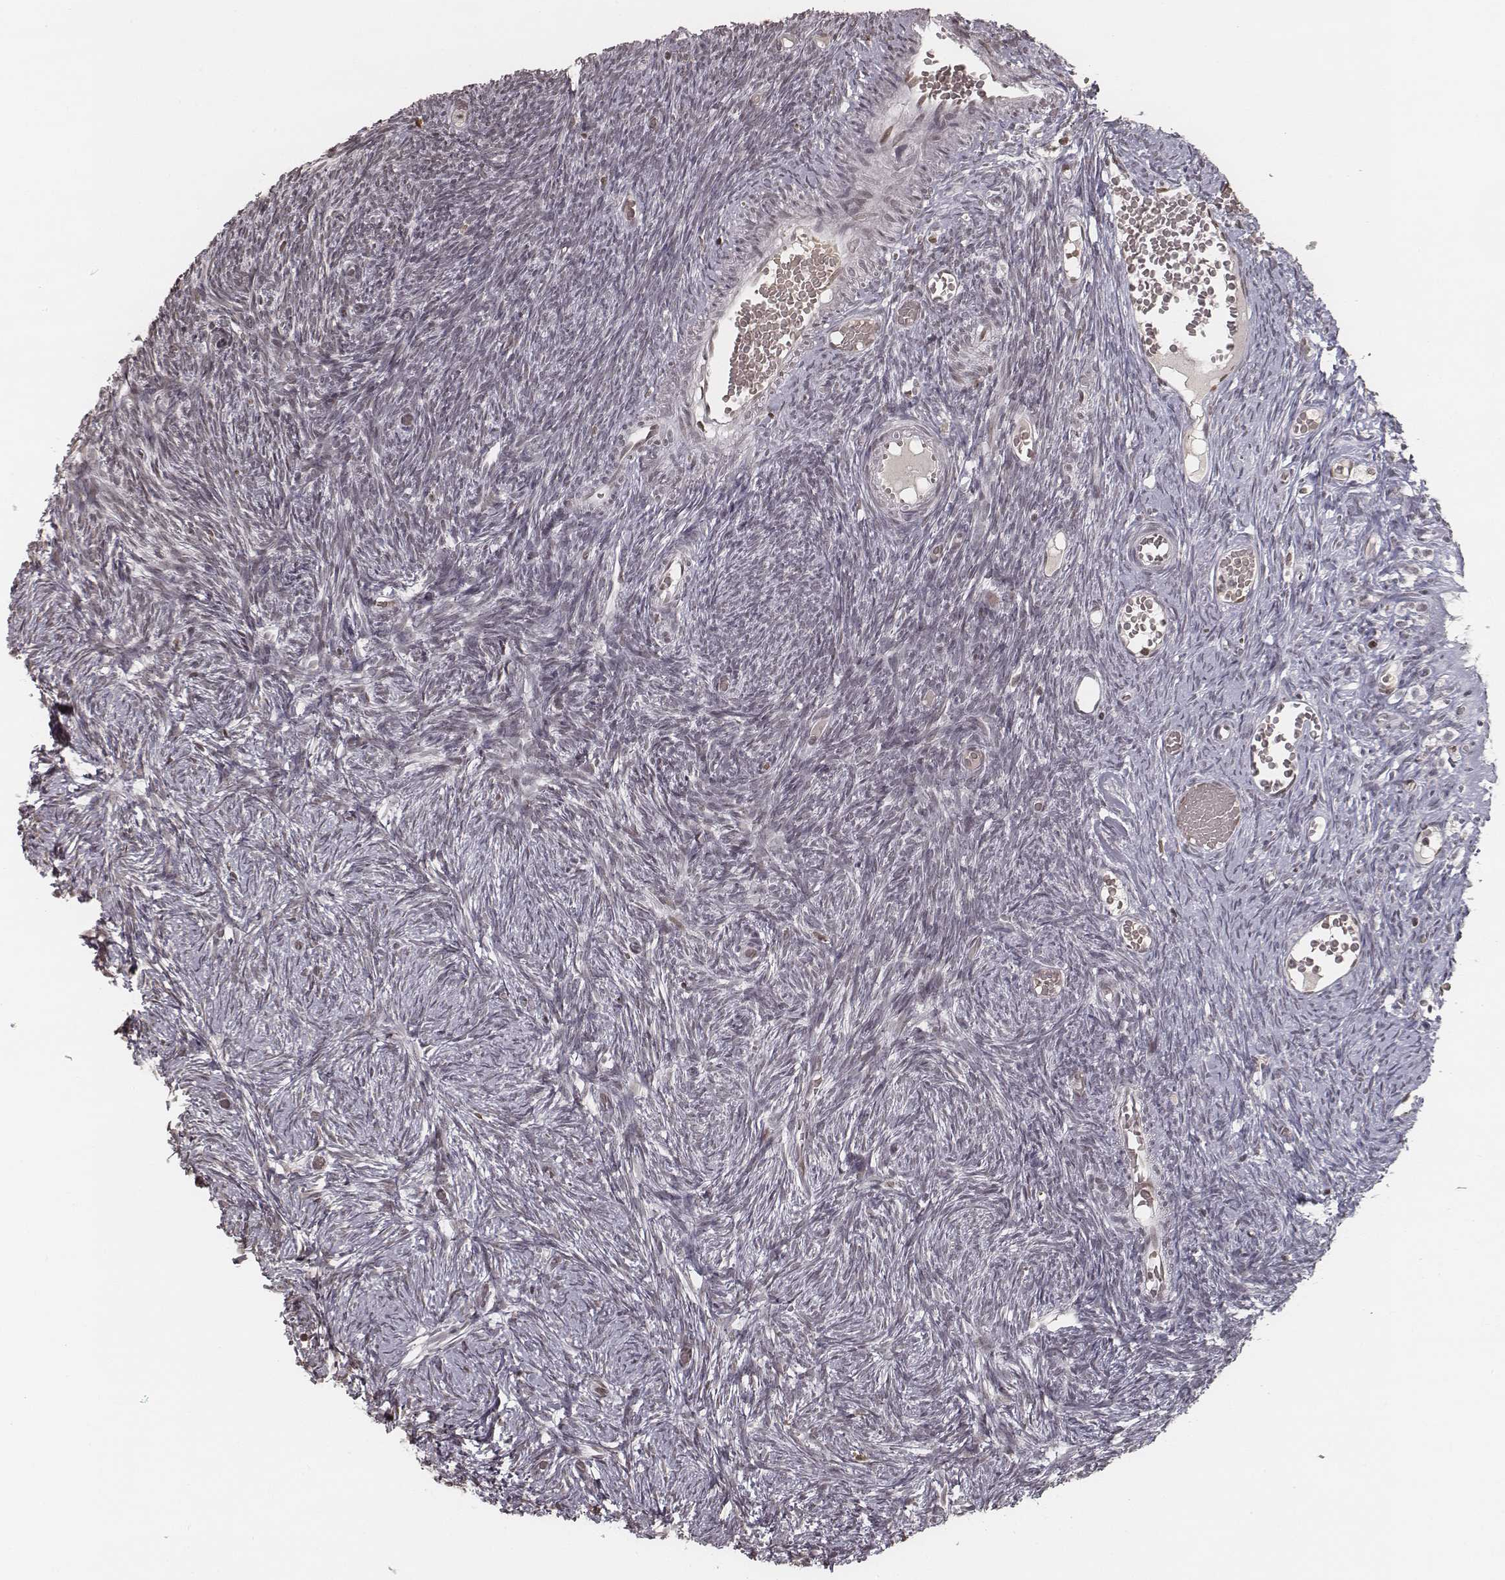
{"staining": {"intensity": "weak", "quantity": ">75%", "location": "nuclear"}, "tissue": "ovary", "cell_type": "Ovarian stroma cells", "image_type": "normal", "snomed": [{"axis": "morphology", "description": "Normal tissue, NOS"}, {"axis": "topography", "description": "Ovary"}], "caption": "Immunohistochemical staining of unremarkable ovary exhibits weak nuclear protein expression in about >75% of ovarian stroma cells. (Stains: DAB (3,3'-diaminobenzidine) in brown, nuclei in blue, Microscopy: brightfield microscopy at high magnification).", "gene": "HMGA2", "patient": {"sex": "female", "age": 39}}